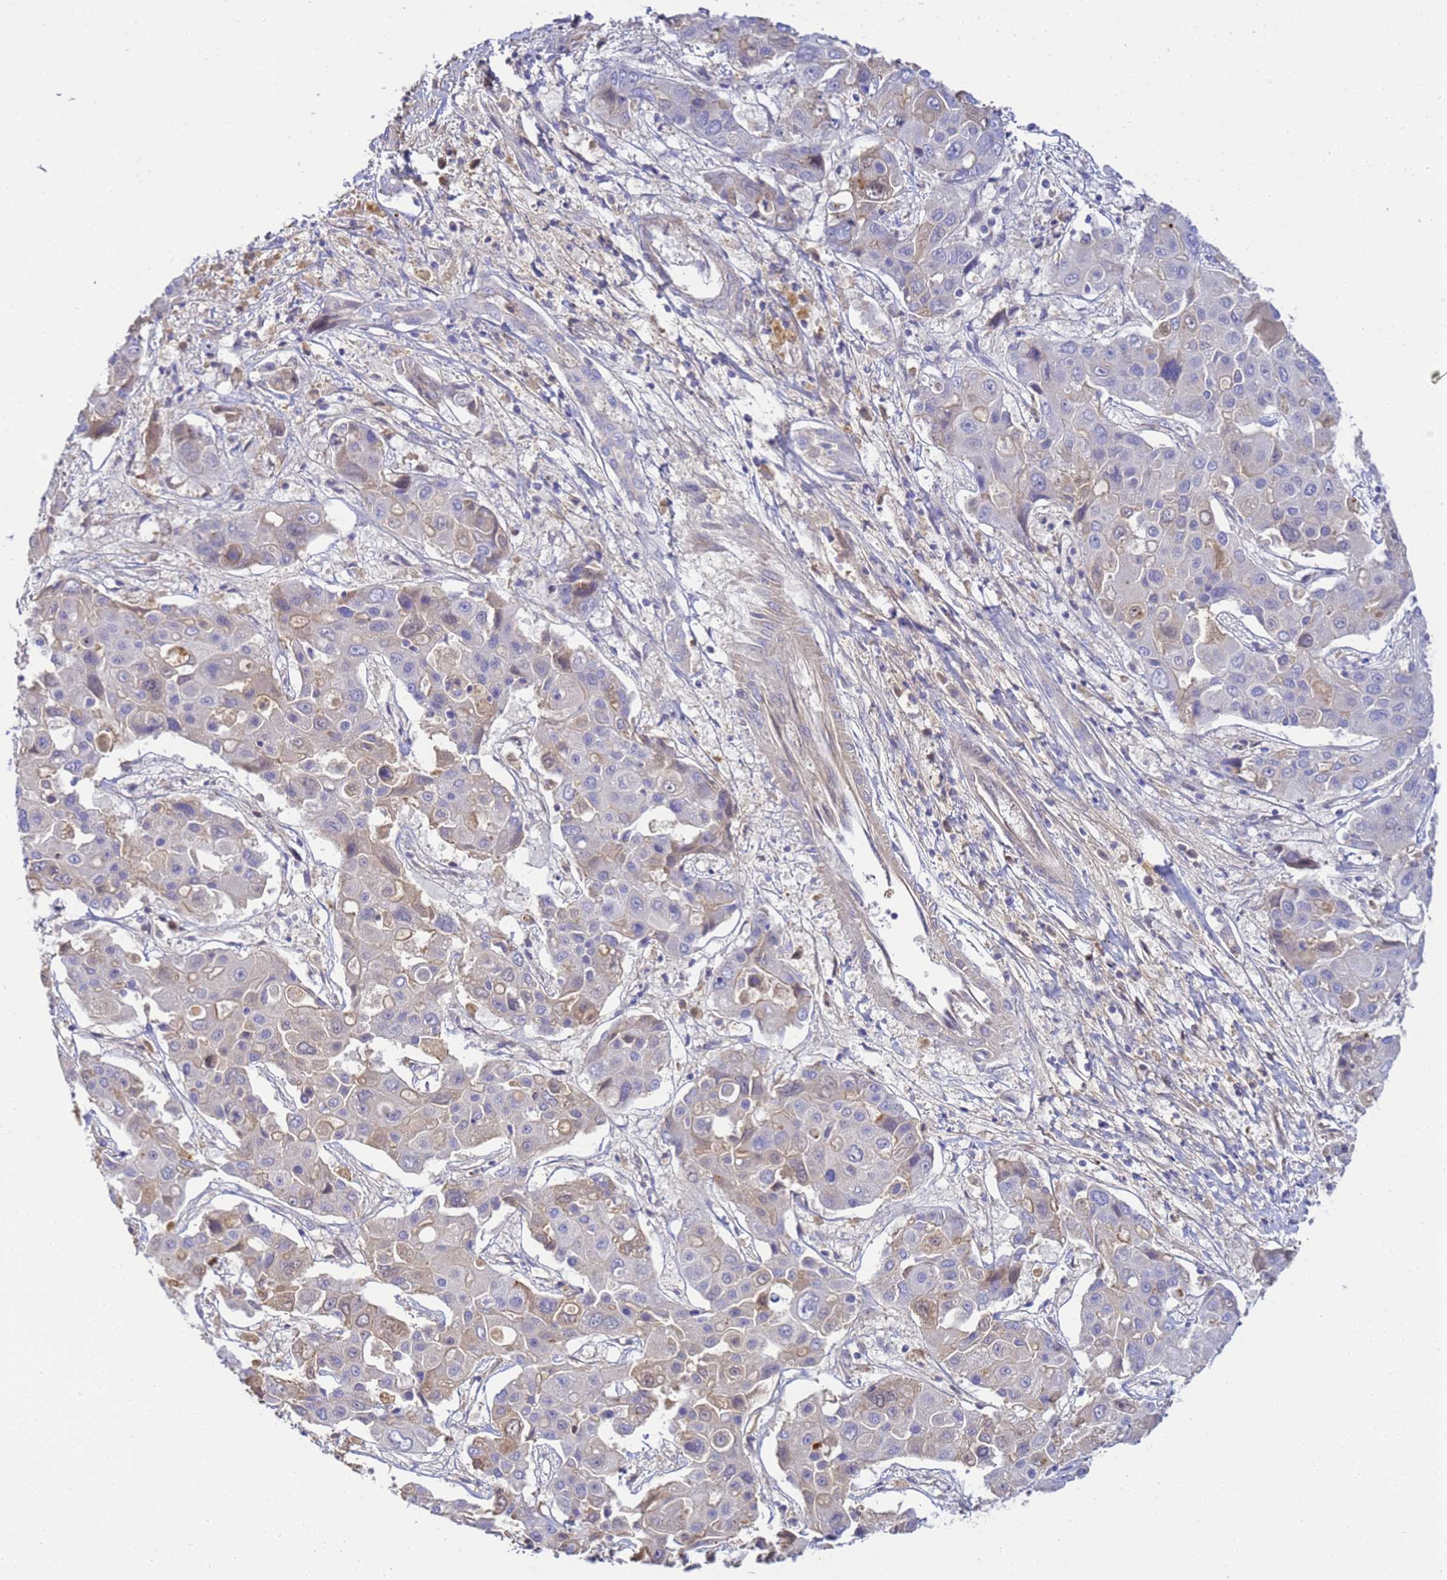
{"staining": {"intensity": "weak", "quantity": "<25%", "location": "cytoplasmic/membranous"}, "tissue": "liver cancer", "cell_type": "Tumor cells", "image_type": "cancer", "snomed": [{"axis": "morphology", "description": "Cholangiocarcinoma"}, {"axis": "topography", "description": "Liver"}], "caption": "High power microscopy histopathology image of an IHC micrograph of liver cancer, revealing no significant expression in tumor cells.", "gene": "TBCD", "patient": {"sex": "male", "age": 67}}